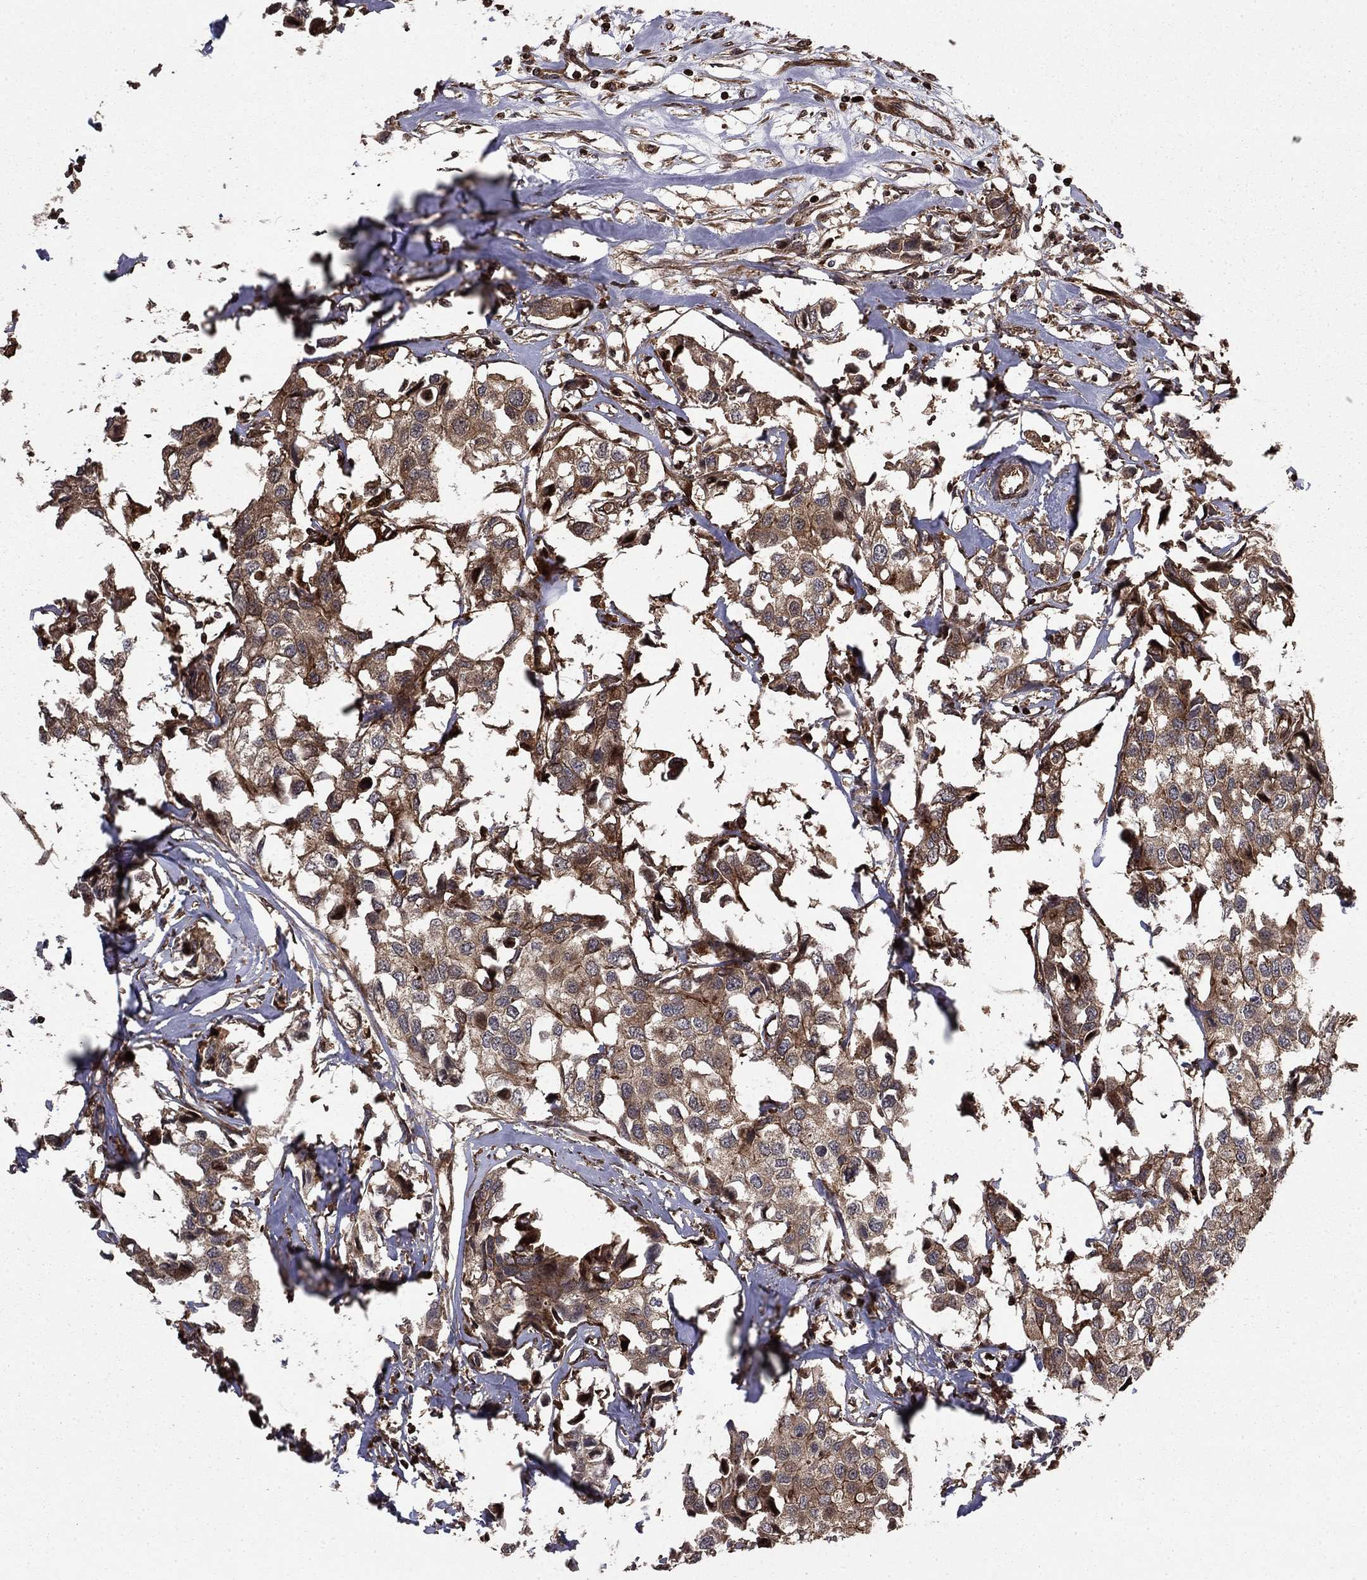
{"staining": {"intensity": "weak", "quantity": "25%-75%", "location": "cytoplasmic/membranous"}, "tissue": "breast cancer", "cell_type": "Tumor cells", "image_type": "cancer", "snomed": [{"axis": "morphology", "description": "Duct carcinoma"}, {"axis": "topography", "description": "Breast"}], "caption": "Breast cancer stained with DAB immunohistochemistry displays low levels of weak cytoplasmic/membranous staining in approximately 25%-75% of tumor cells.", "gene": "GYG1", "patient": {"sex": "female", "age": 80}}